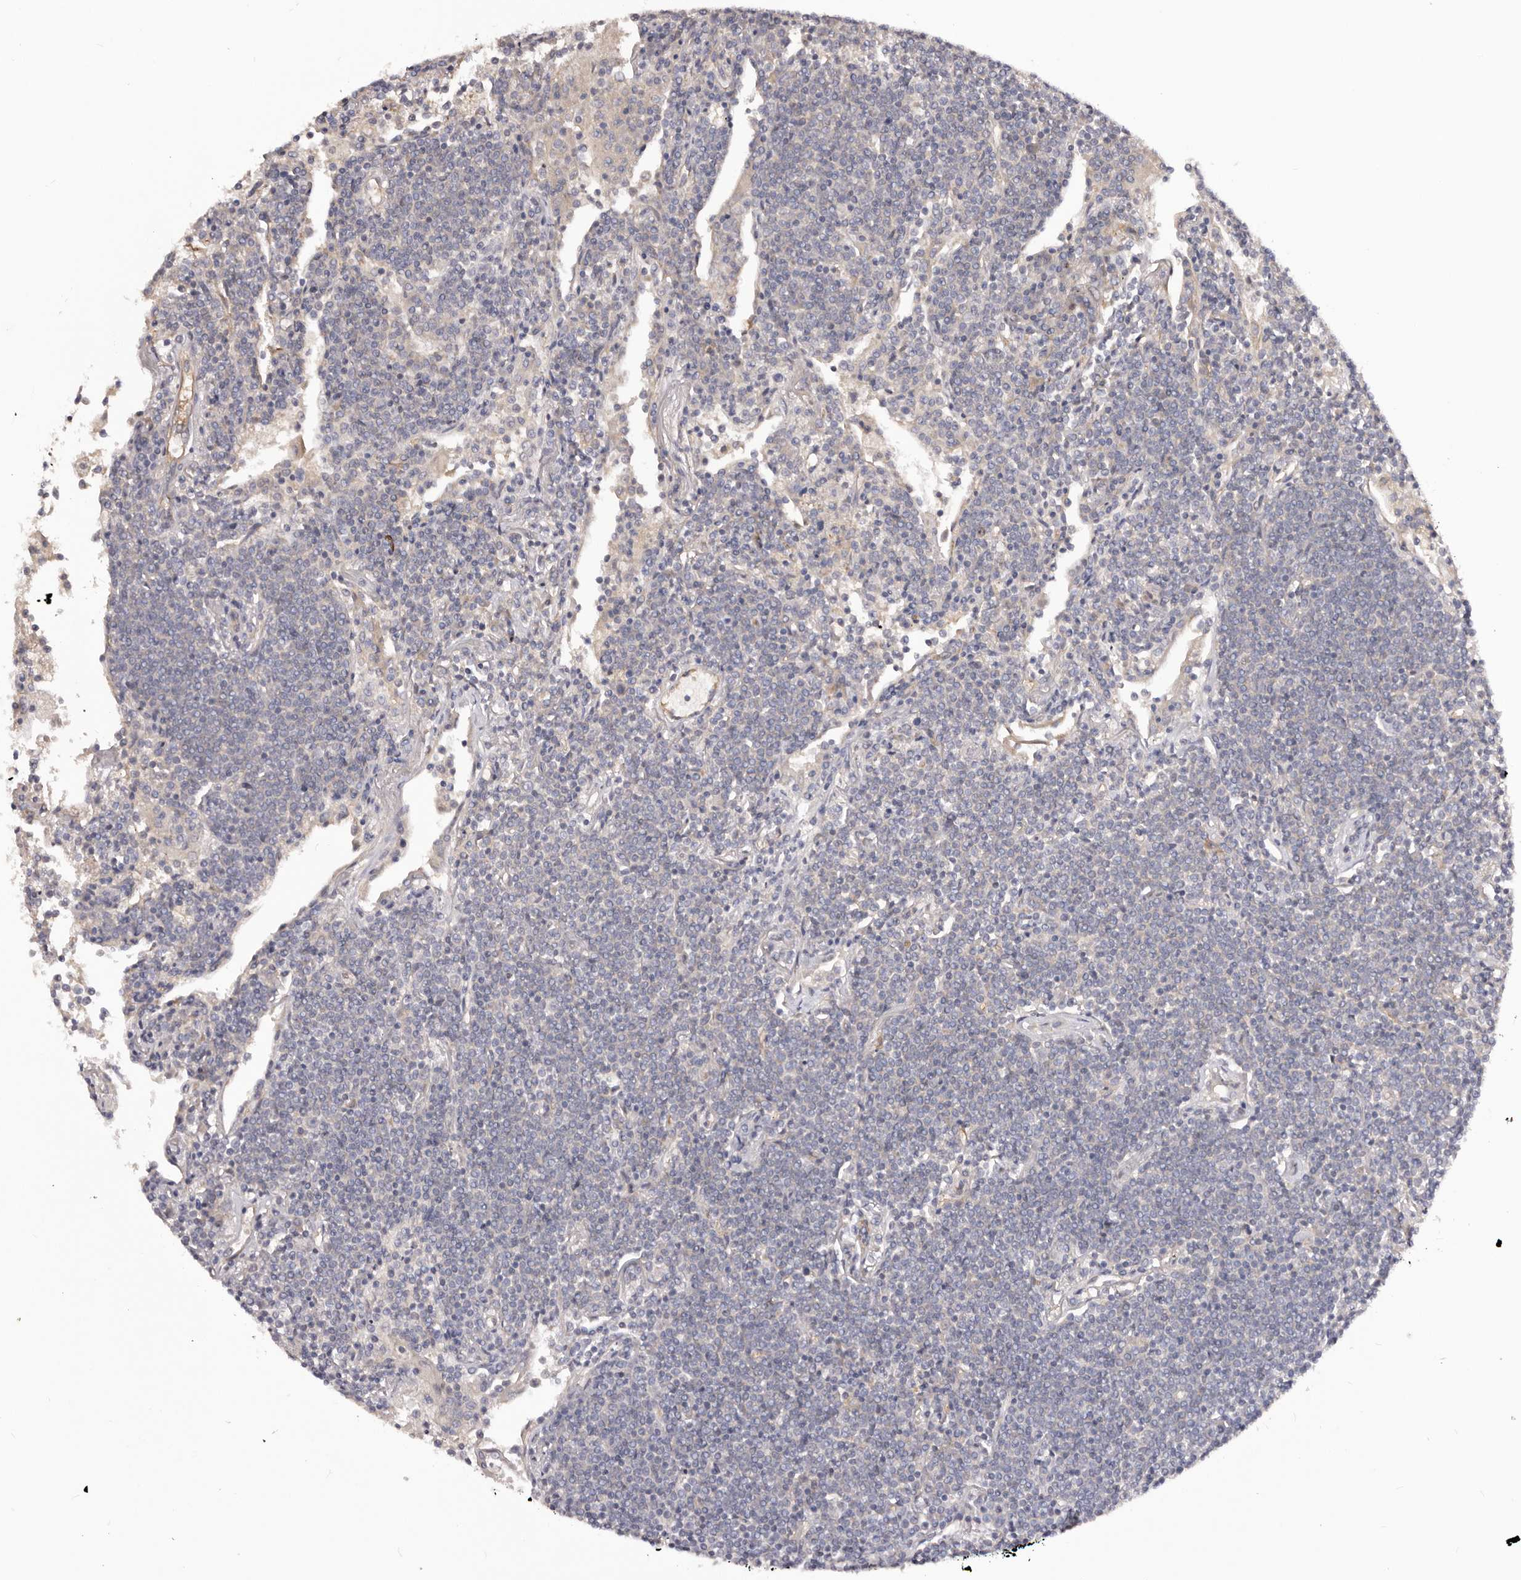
{"staining": {"intensity": "negative", "quantity": "none", "location": "none"}, "tissue": "lymphoma", "cell_type": "Tumor cells", "image_type": "cancer", "snomed": [{"axis": "morphology", "description": "Malignant lymphoma, non-Hodgkin's type, Low grade"}, {"axis": "topography", "description": "Lung"}], "caption": "The histopathology image shows no significant expression in tumor cells of low-grade malignant lymphoma, non-Hodgkin's type. (Stains: DAB (3,3'-diaminobenzidine) immunohistochemistry (IHC) with hematoxylin counter stain, Microscopy: brightfield microscopy at high magnification).", "gene": "DMRT2", "patient": {"sex": "female", "age": 71}}